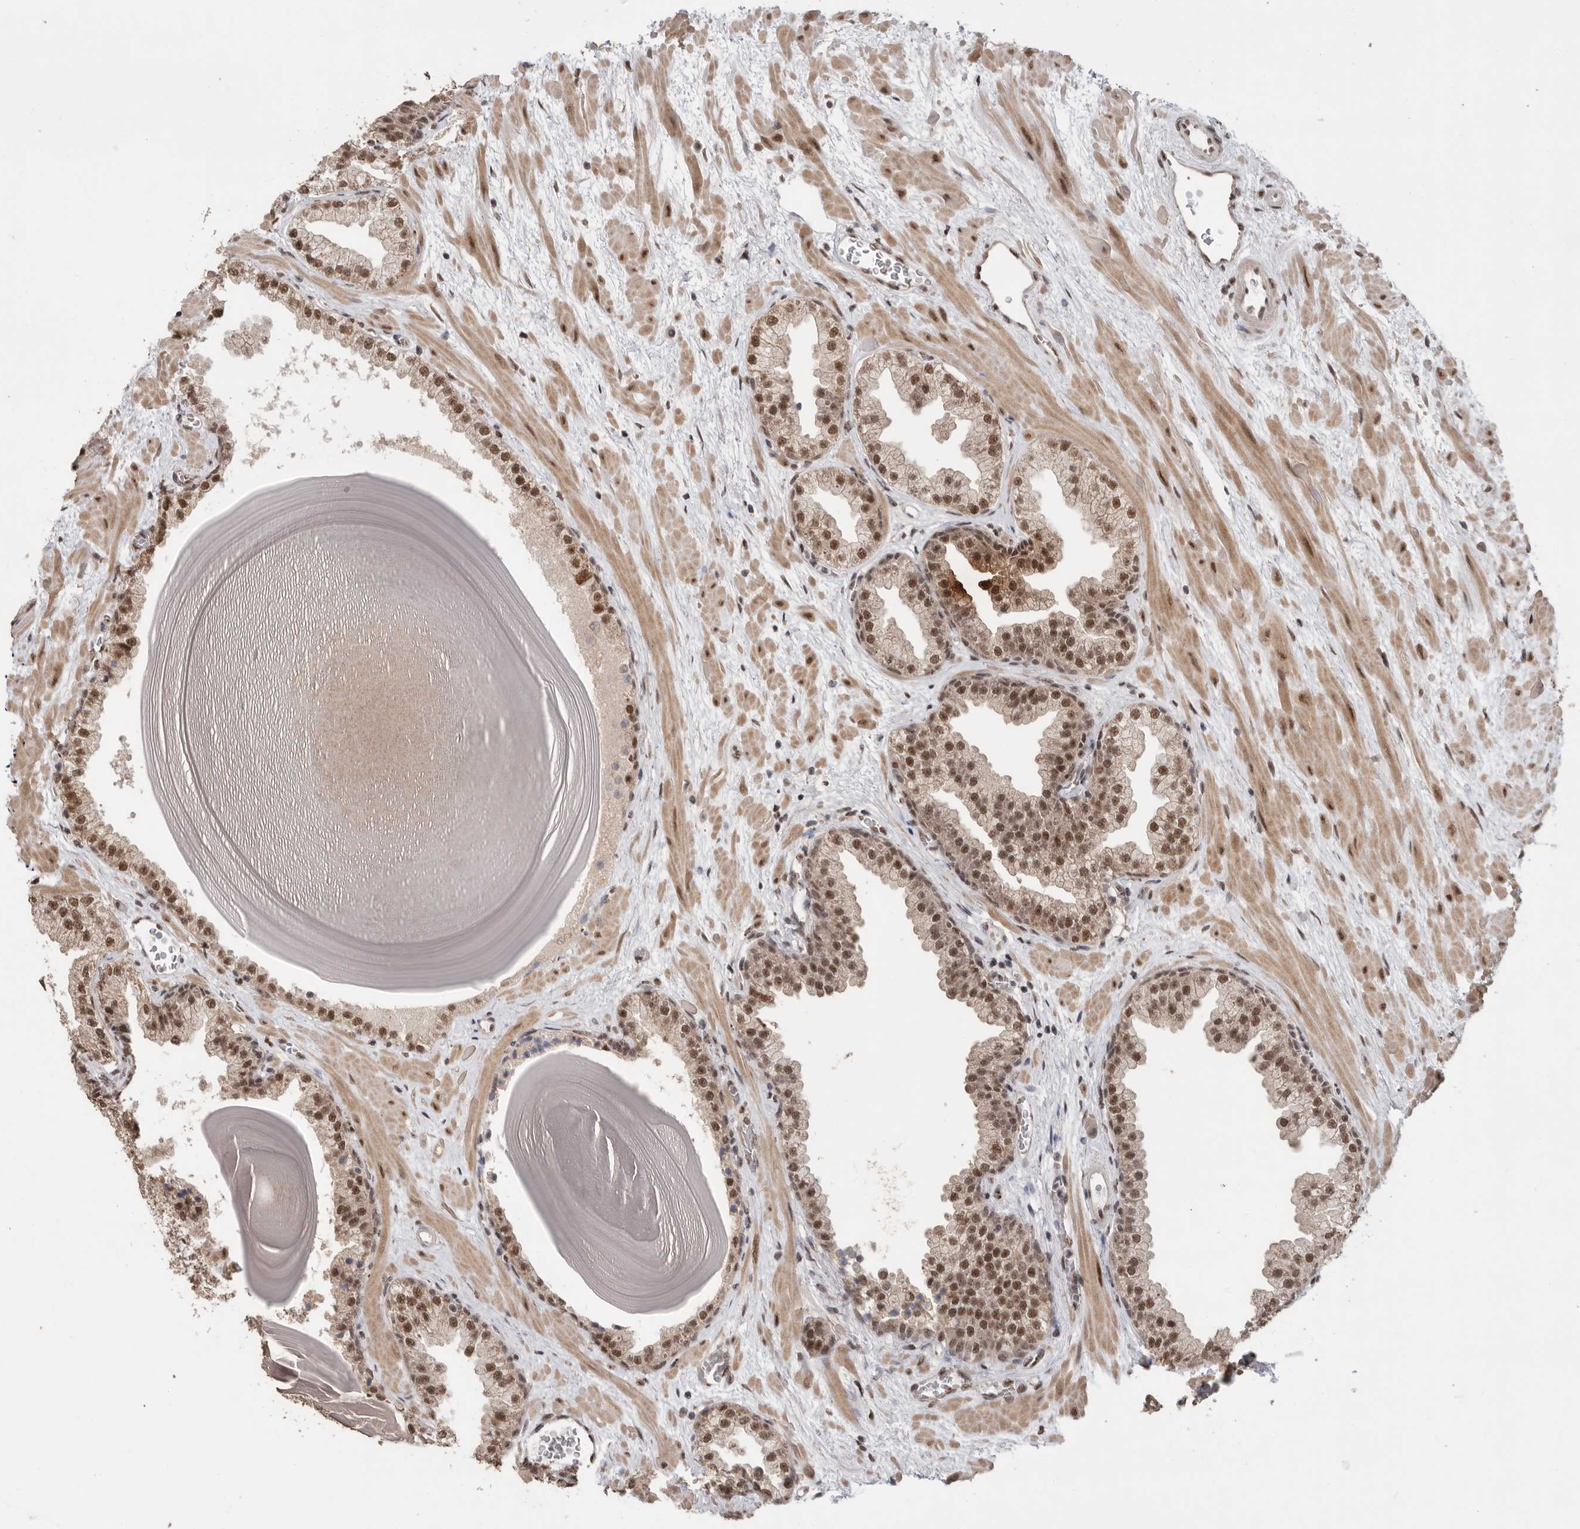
{"staining": {"intensity": "moderate", "quantity": "25%-75%", "location": "nuclear"}, "tissue": "prostate", "cell_type": "Glandular cells", "image_type": "normal", "snomed": [{"axis": "morphology", "description": "Normal tissue, NOS"}, {"axis": "topography", "description": "Prostate"}], "caption": "Unremarkable prostate shows moderate nuclear positivity in about 25%-75% of glandular cells, visualized by immunohistochemistry. The protein is shown in brown color, while the nuclei are stained blue.", "gene": "PPP1R10", "patient": {"sex": "male", "age": 48}}